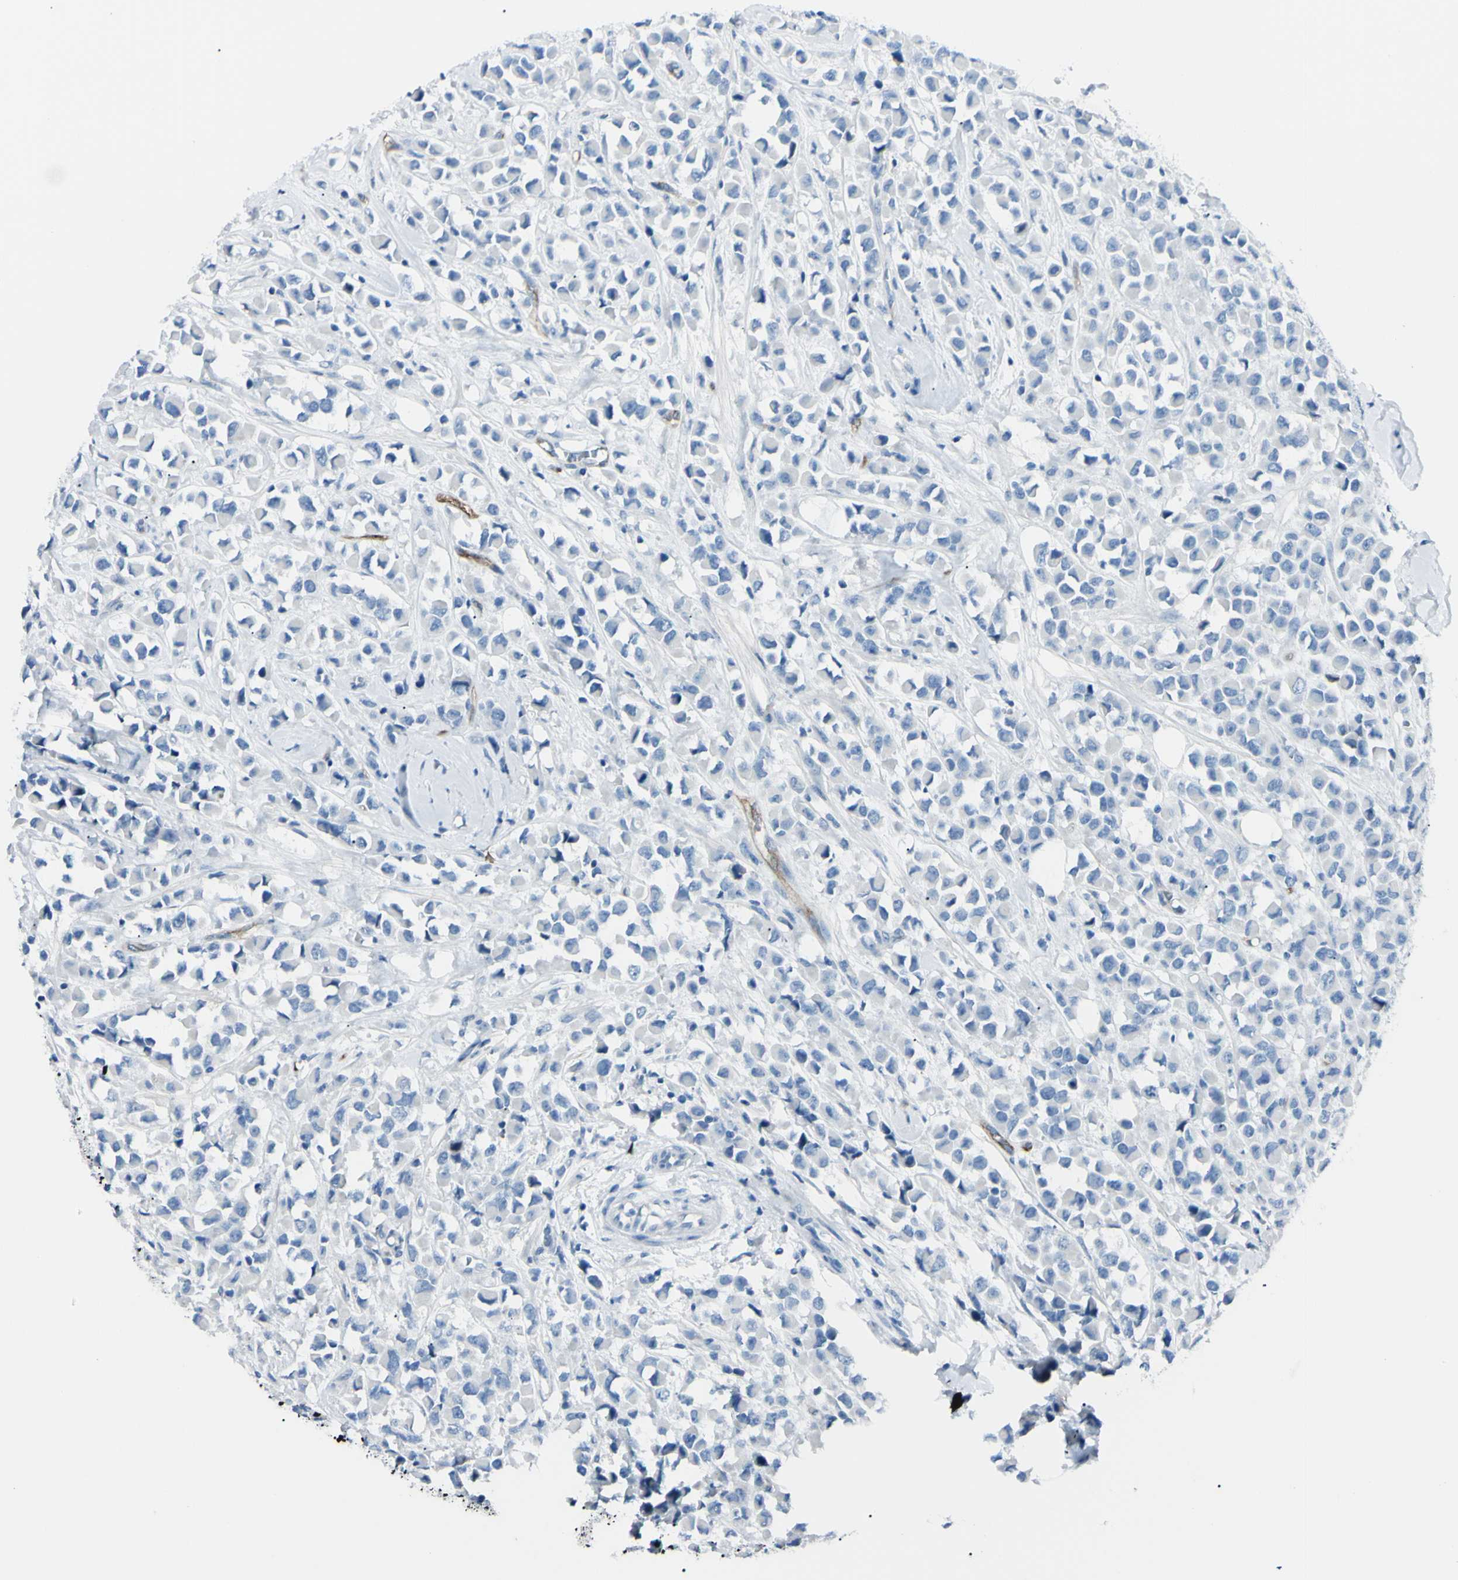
{"staining": {"intensity": "negative", "quantity": "none", "location": "none"}, "tissue": "breast cancer", "cell_type": "Tumor cells", "image_type": "cancer", "snomed": [{"axis": "morphology", "description": "Duct carcinoma"}, {"axis": "topography", "description": "Breast"}], "caption": "Human infiltrating ductal carcinoma (breast) stained for a protein using immunohistochemistry (IHC) displays no expression in tumor cells.", "gene": "FOLH1", "patient": {"sex": "female", "age": 61}}